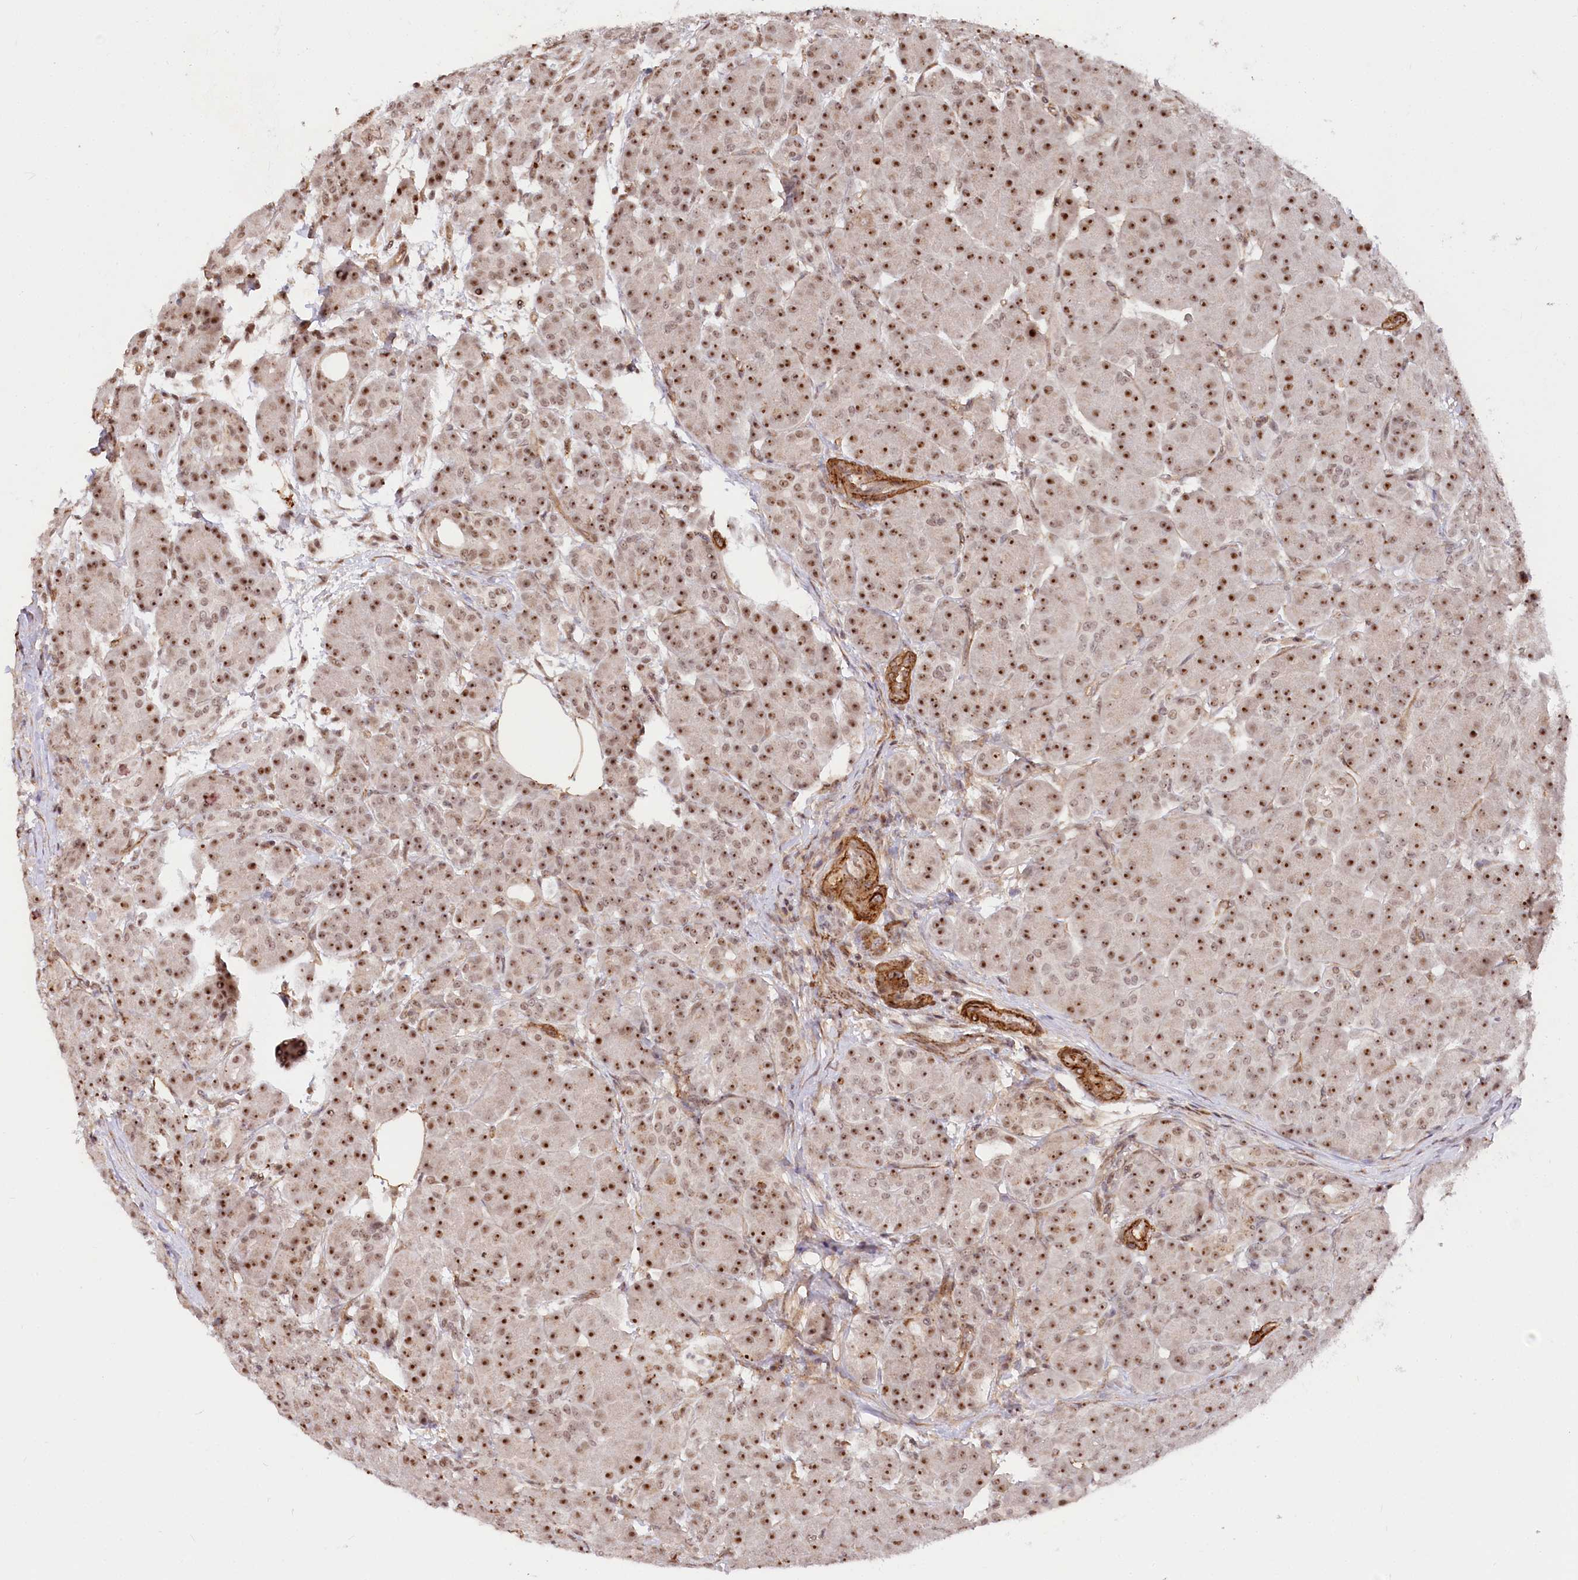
{"staining": {"intensity": "strong", "quantity": "25%-75%", "location": "cytoplasmic/membranous,nuclear"}, "tissue": "pancreas", "cell_type": "Exocrine glandular cells", "image_type": "normal", "snomed": [{"axis": "morphology", "description": "Normal tissue, NOS"}, {"axis": "topography", "description": "Pancreas"}], "caption": "A photomicrograph showing strong cytoplasmic/membranous,nuclear staining in approximately 25%-75% of exocrine glandular cells in benign pancreas, as visualized by brown immunohistochemical staining.", "gene": "GNL3L", "patient": {"sex": "male", "age": 63}}